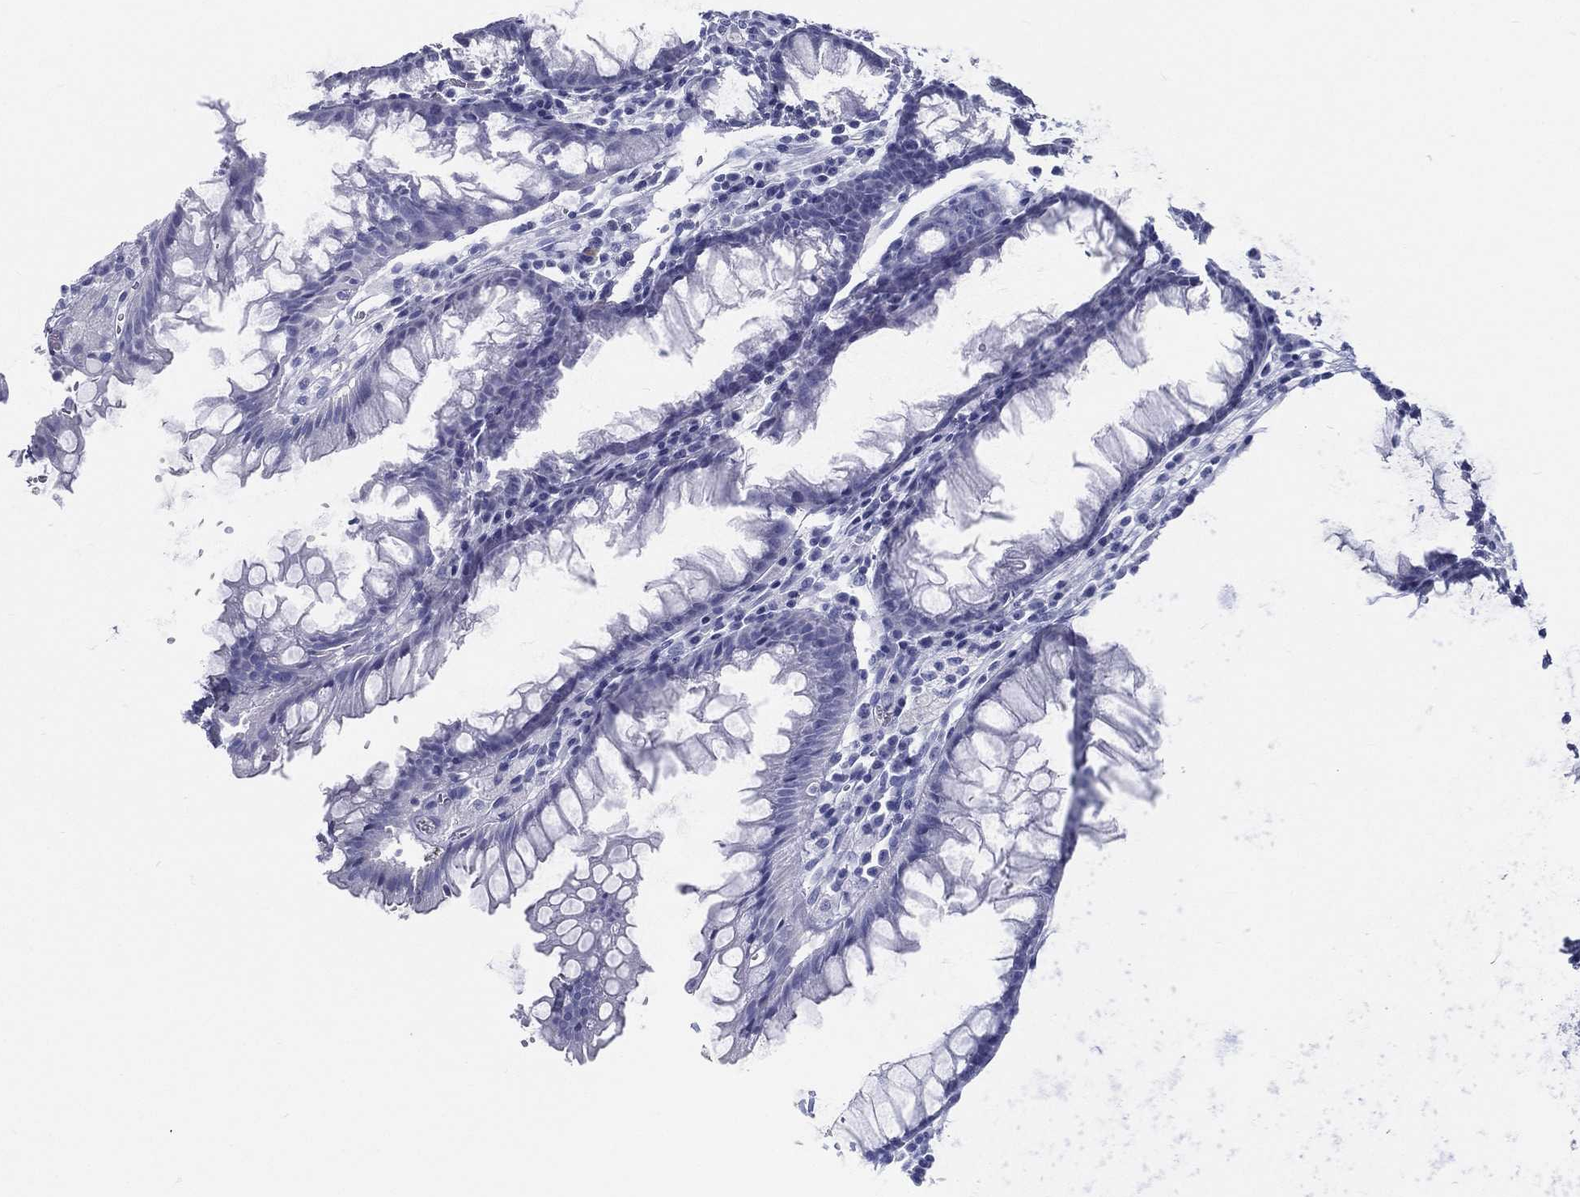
{"staining": {"intensity": "negative", "quantity": "none", "location": "none"}, "tissue": "rectum", "cell_type": "Glandular cells", "image_type": "normal", "snomed": [{"axis": "morphology", "description": "Normal tissue, NOS"}, {"axis": "topography", "description": "Rectum"}], "caption": "Protein analysis of unremarkable rectum shows no significant staining in glandular cells. Nuclei are stained in blue.", "gene": "RSPH4A", "patient": {"sex": "female", "age": 68}}